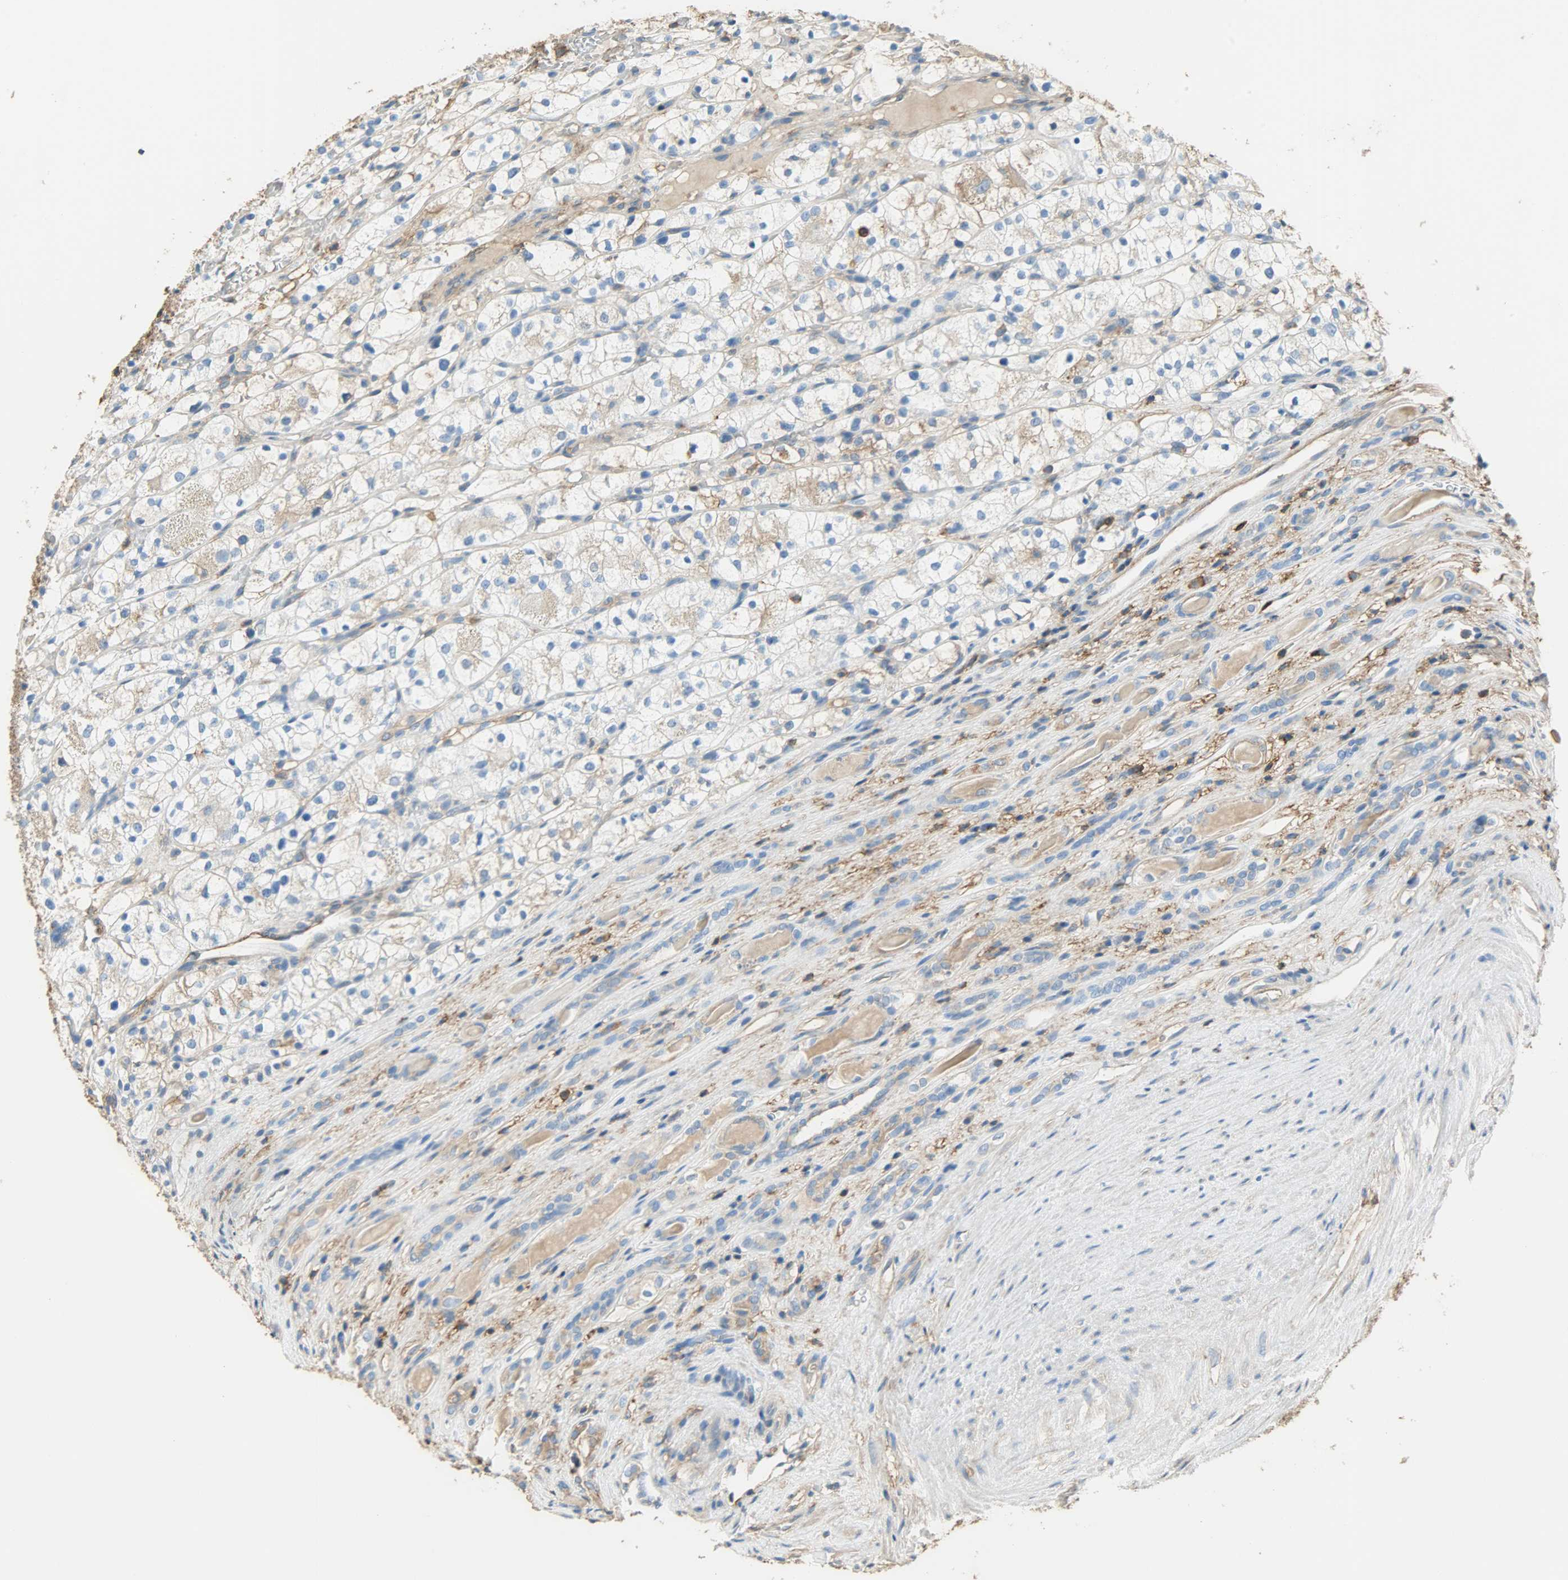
{"staining": {"intensity": "negative", "quantity": "none", "location": "none"}, "tissue": "renal cancer", "cell_type": "Tumor cells", "image_type": "cancer", "snomed": [{"axis": "morphology", "description": "Adenocarcinoma, NOS"}, {"axis": "topography", "description": "Kidney"}], "caption": "Immunohistochemistry (IHC) of human renal cancer shows no staining in tumor cells.", "gene": "ANXA6", "patient": {"sex": "female", "age": 60}}